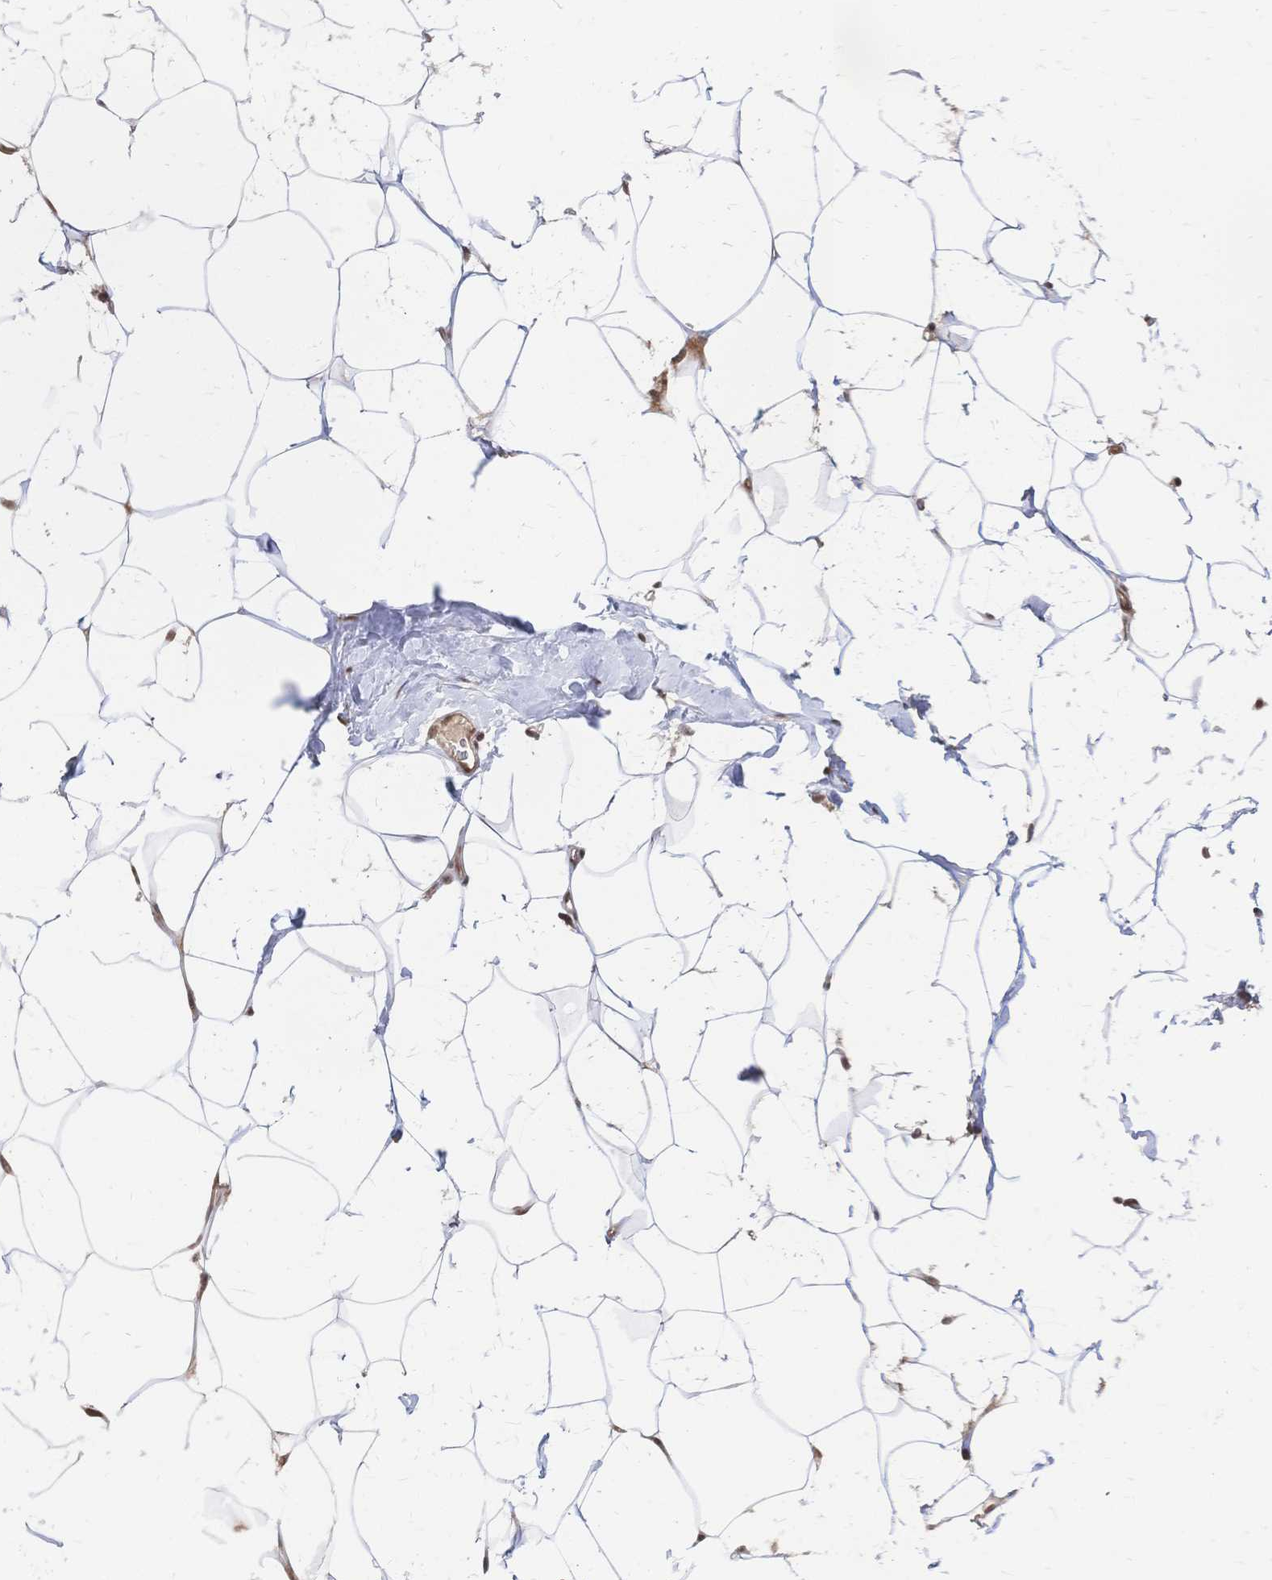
{"staining": {"intensity": "moderate", "quantity": ">75%", "location": "nuclear"}, "tissue": "breast", "cell_type": "Adipocytes", "image_type": "normal", "snomed": [{"axis": "morphology", "description": "Normal tissue, NOS"}, {"axis": "topography", "description": "Breast"}], "caption": "Immunohistochemistry (DAB (3,3'-diaminobenzidine)) staining of unremarkable human breast demonstrates moderate nuclear protein staining in about >75% of adipocytes.", "gene": "NELFA", "patient": {"sex": "female", "age": 32}}